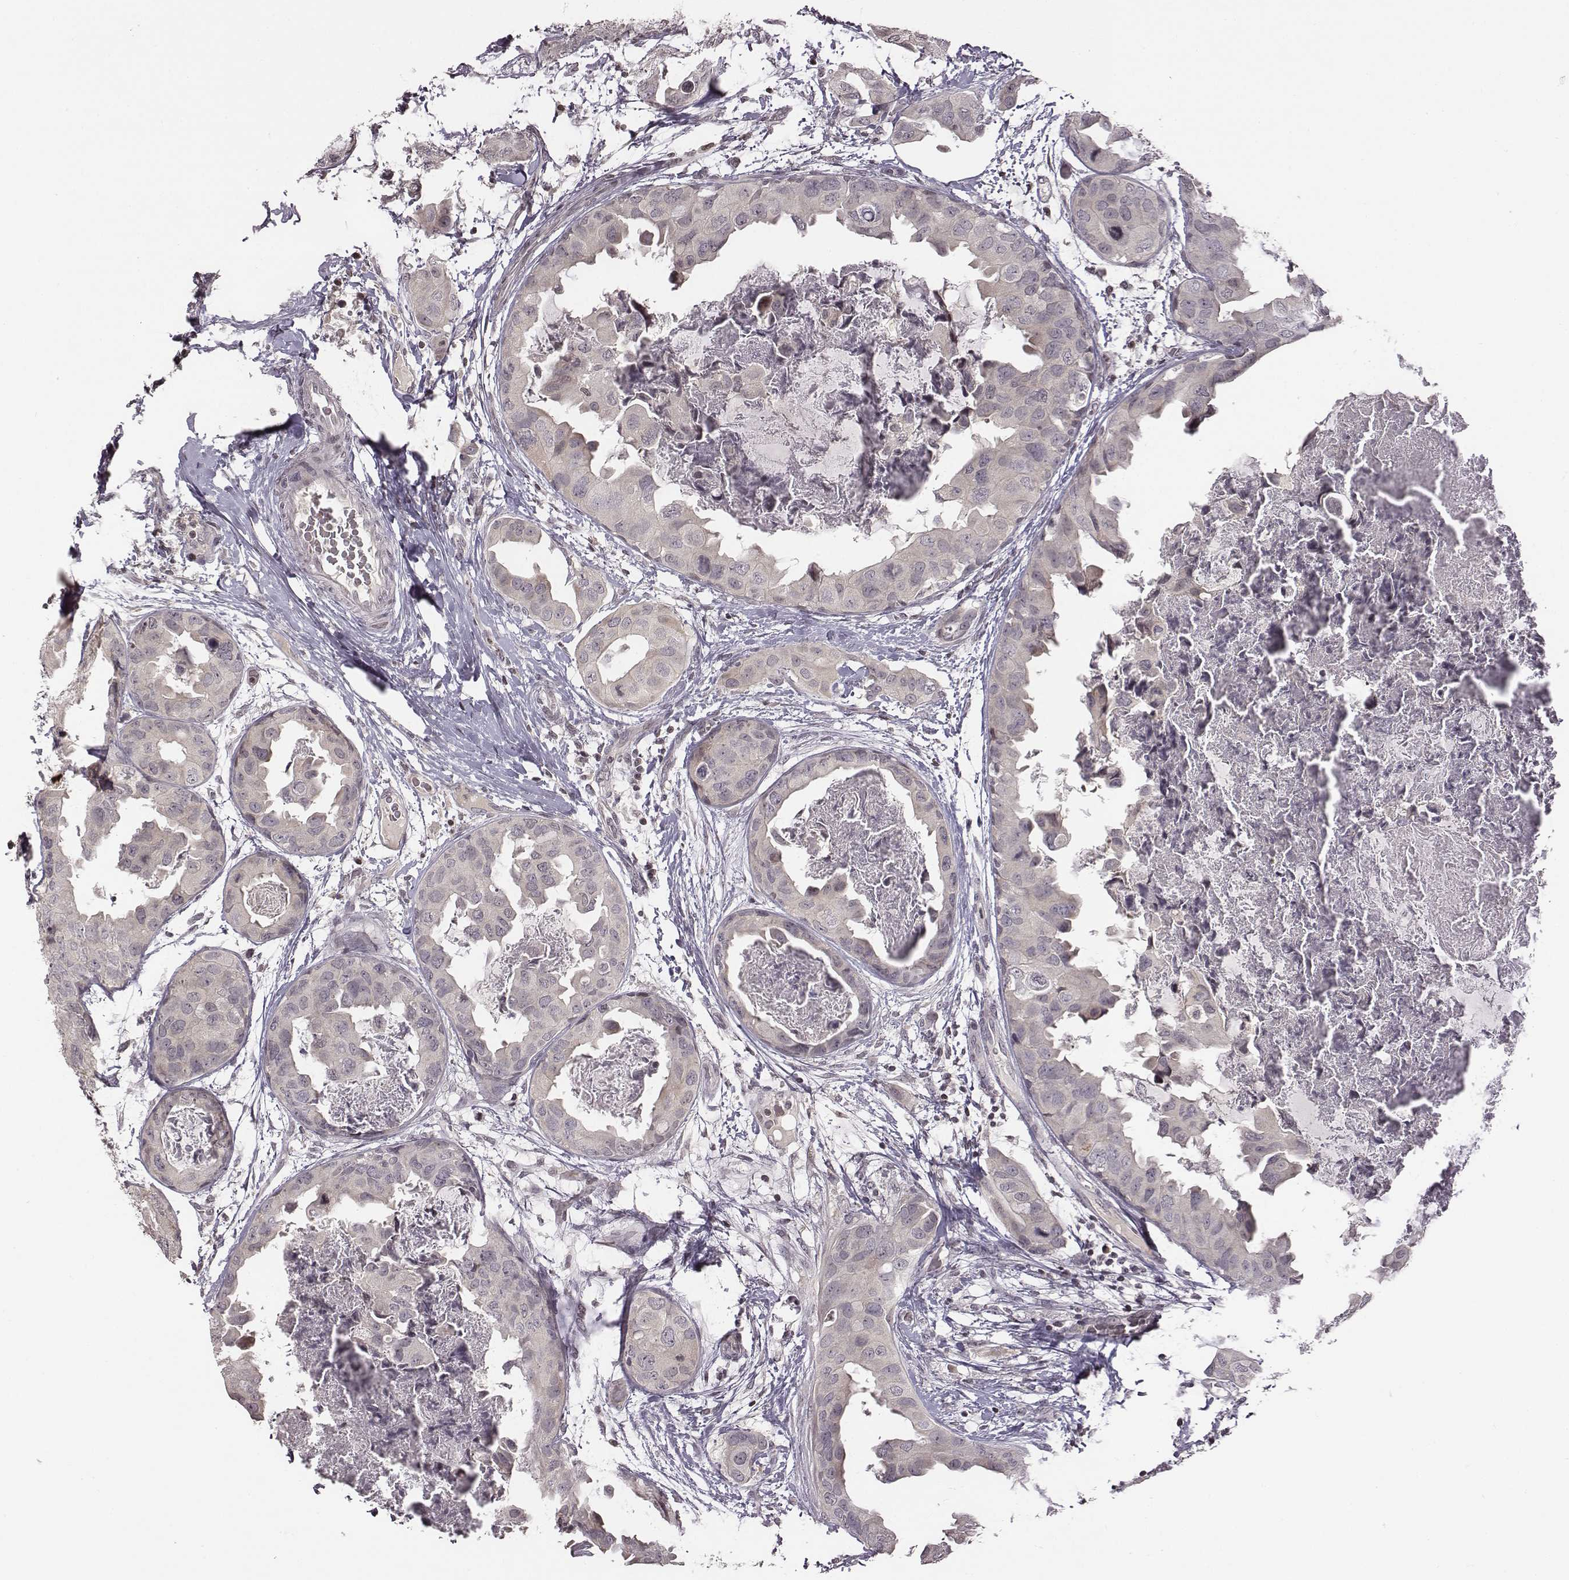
{"staining": {"intensity": "negative", "quantity": "none", "location": "none"}, "tissue": "breast cancer", "cell_type": "Tumor cells", "image_type": "cancer", "snomed": [{"axis": "morphology", "description": "Normal tissue, NOS"}, {"axis": "morphology", "description": "Duct carcinoma"}, {"axis": "topography", "description": "Breast"}], "caption": "Histopathology image shows no protein staining in tumor cells of breast intraductal carcinoma tissue.", "gene": "GRM4", "patient": {"sex": "female", "age": 40}}